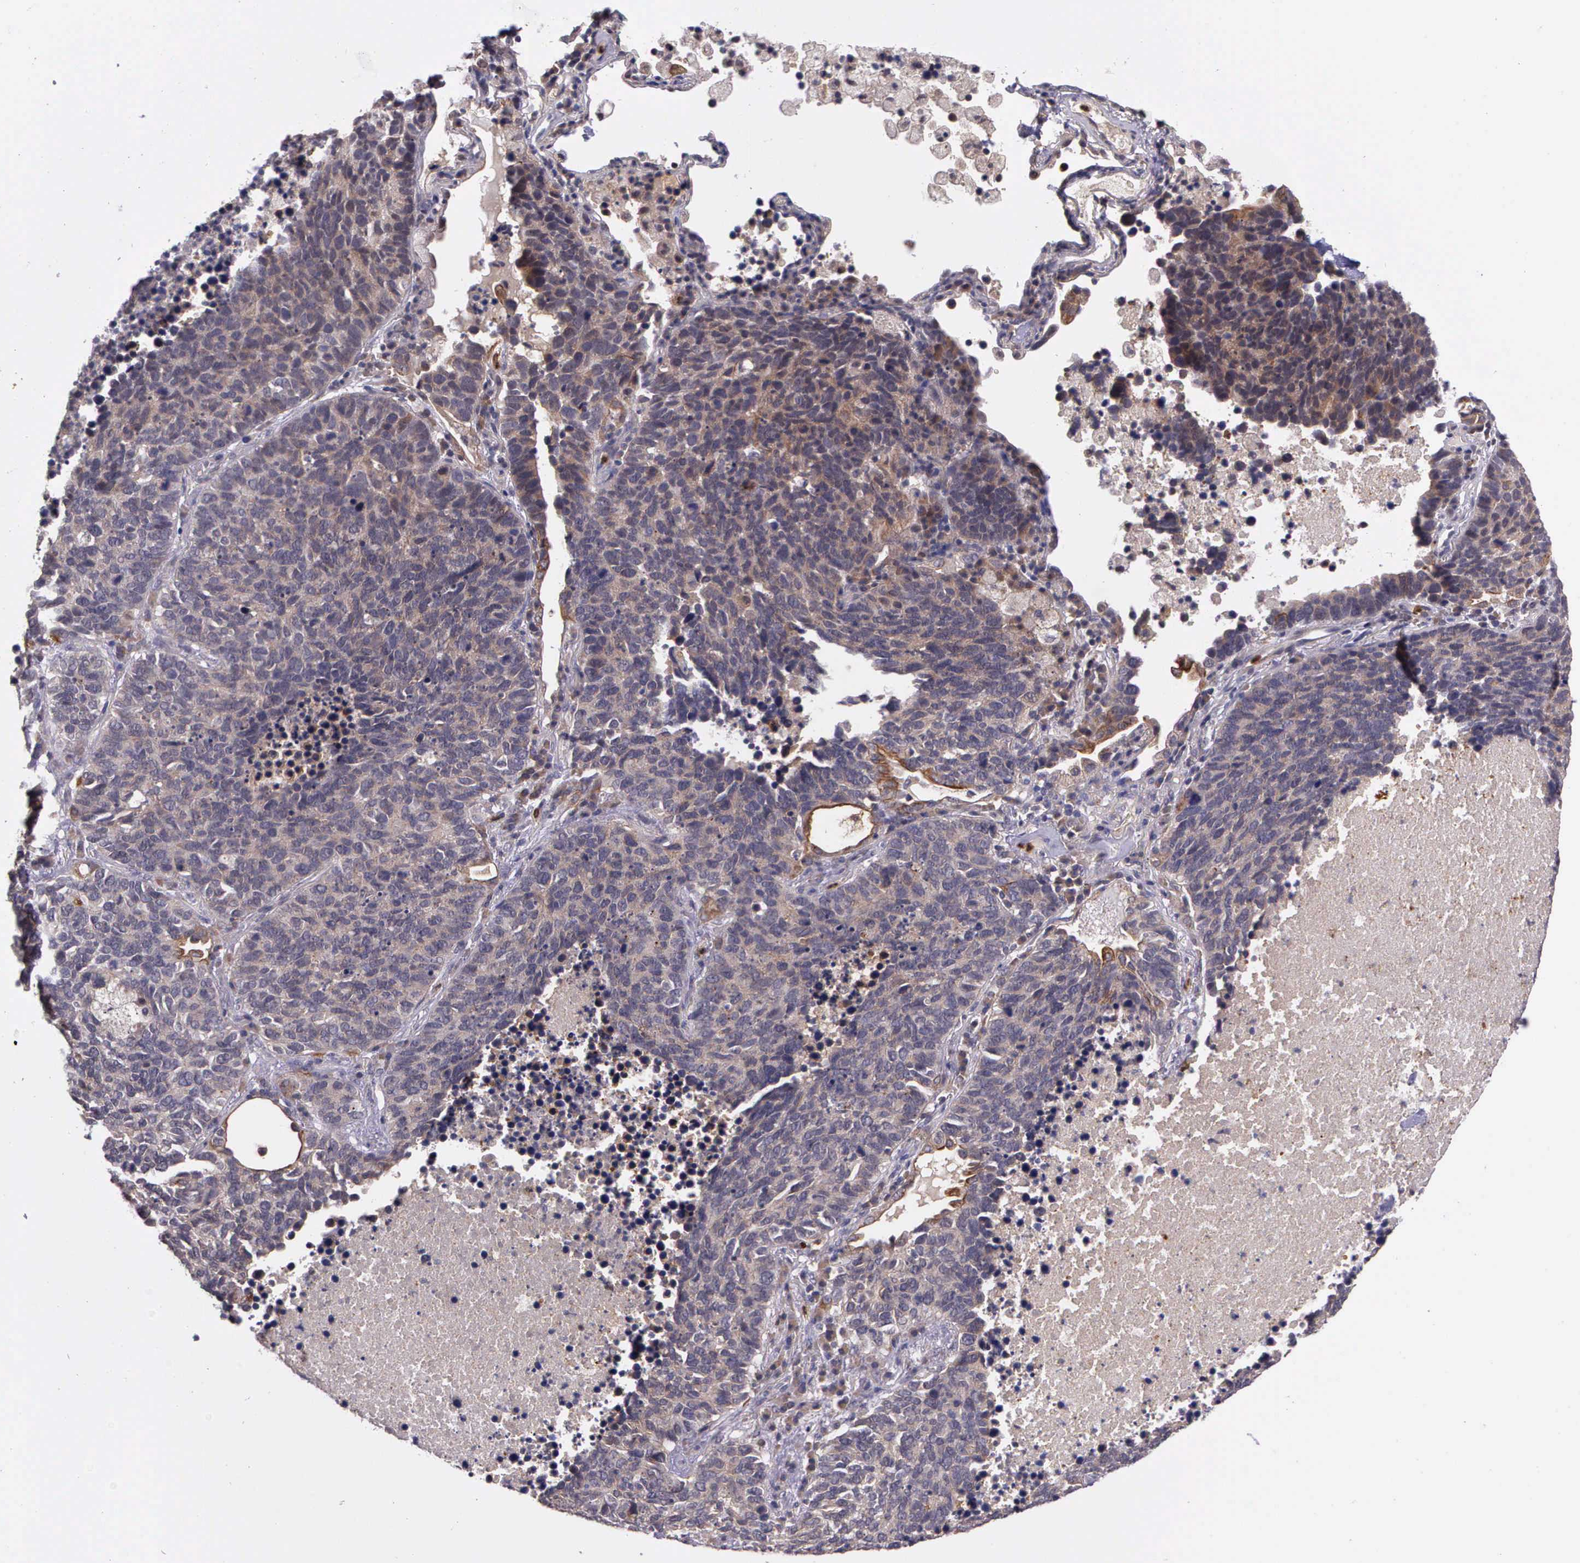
{"staining": {"intensity": "weak", "quantity": ">75%", "location": "cytoplasmic/membranous"}, "tissue": "lung cancer", "cell_type": "Tumor cells", "image_type": "cancer", "snomed": [{"axis": "morphology", "description": "Neoplasm, malignant, NOS"}, {"axis": "topography", "description": "Lung"}], "caption": "Lung neoplasm (malignant) was stained to show a protein in brown. There is low levels of weak cytoplasmic/membranous expression in about >75% of tumor cells. (brown staining indicates protein expression, while blue staining denotes nuclei).", "gene": "PRICKLE3", "patient": {"sex": "female", "age": 75}}